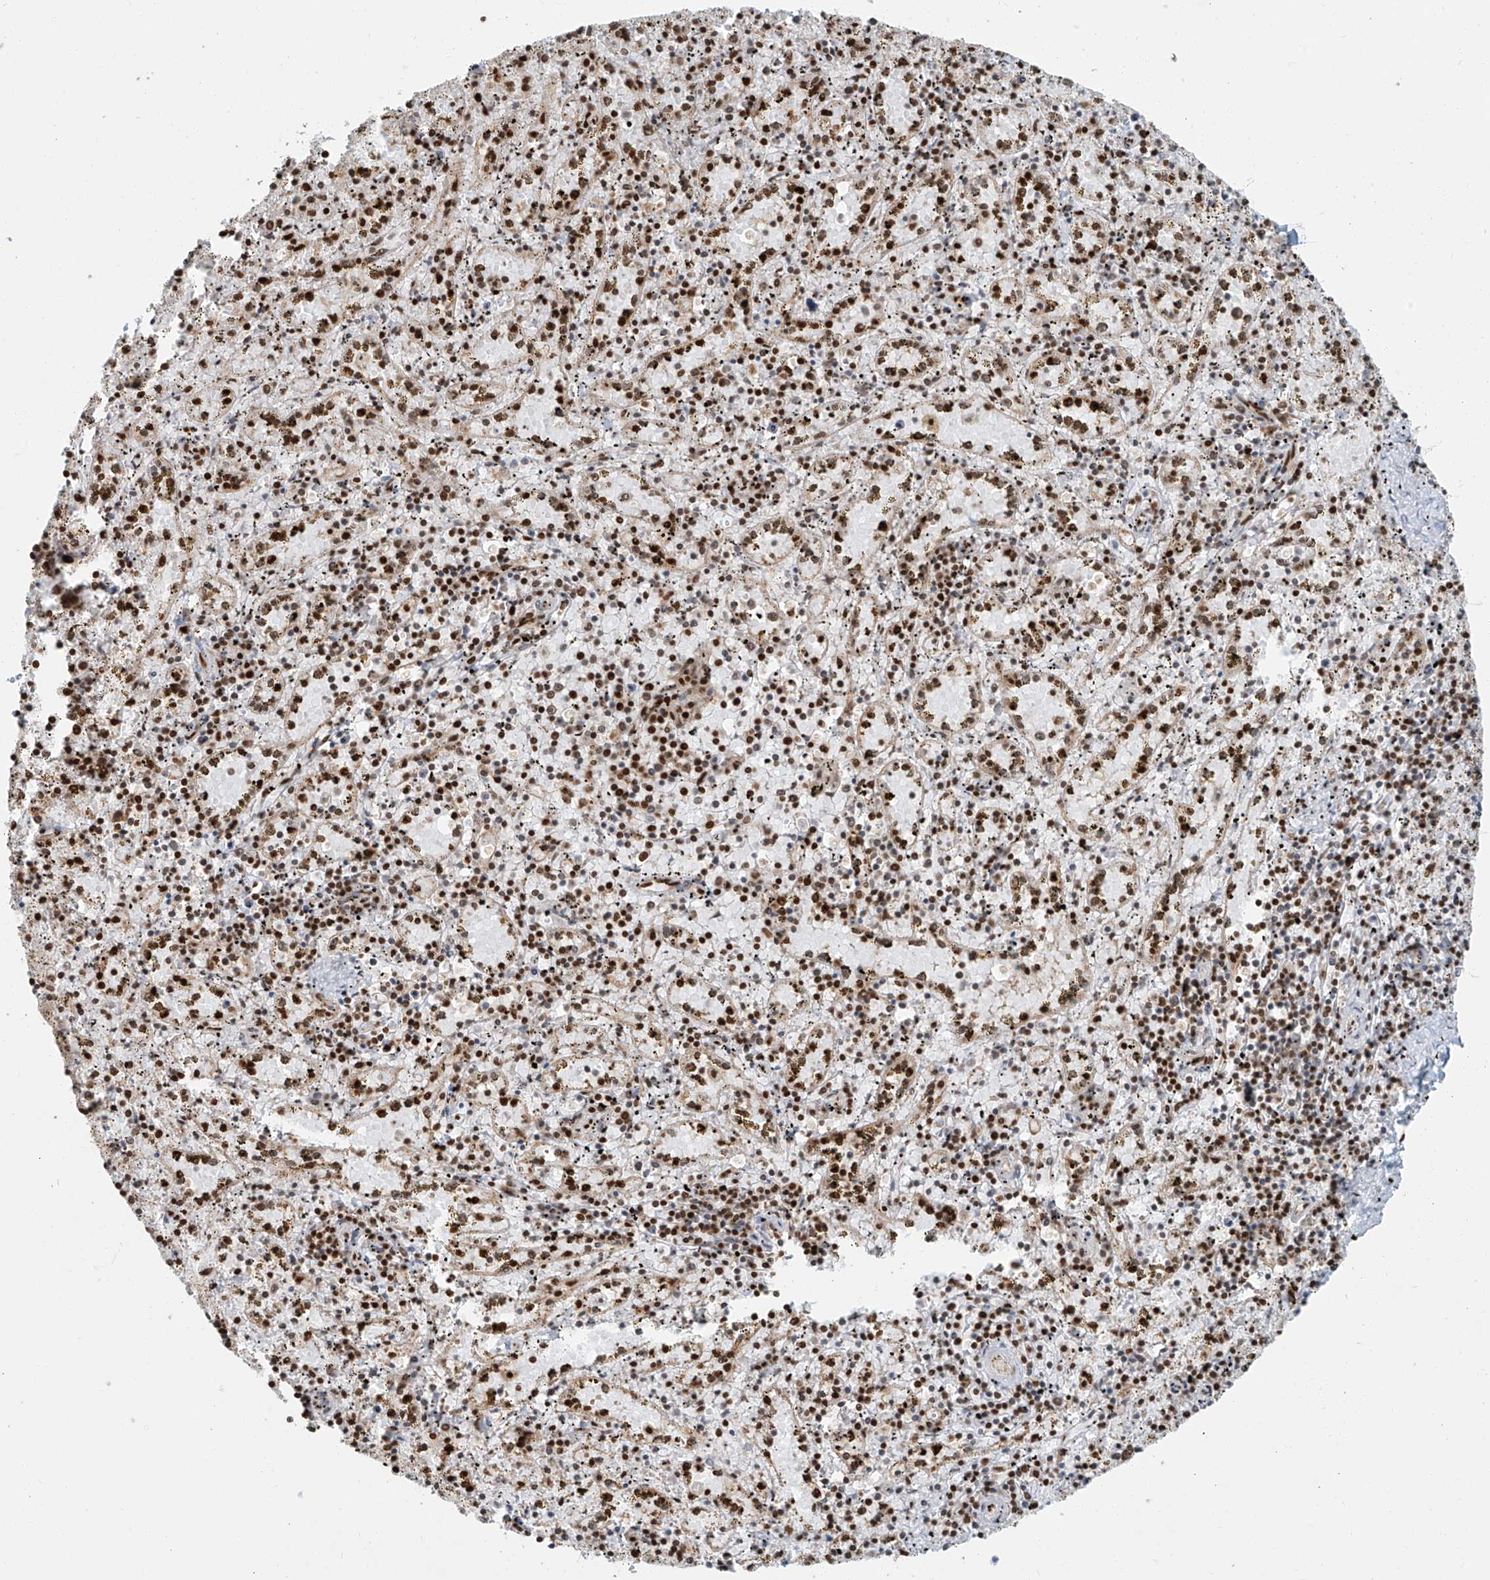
{"staining": {"intensity": "strong", "quantity": ">75%", "location": "nuclear"}, "tissue": "spleen", "cell_type": "Cells in red pulp", "image_type": "normal", "snomed": [{"axis": "morphology", "description": "Normal tissue, NOS"}, {"axis": "topography", "description": "Spleen"}], "caption": "Immunohistochemistry (IHC) of normal spleen reveals high levels of strong nuclear positivity in approximately >75% of cells in red pulp. Nuclei are stained in blue.", "gene": "FAM193B", "patient": {"sex": "male", "age": 11}}